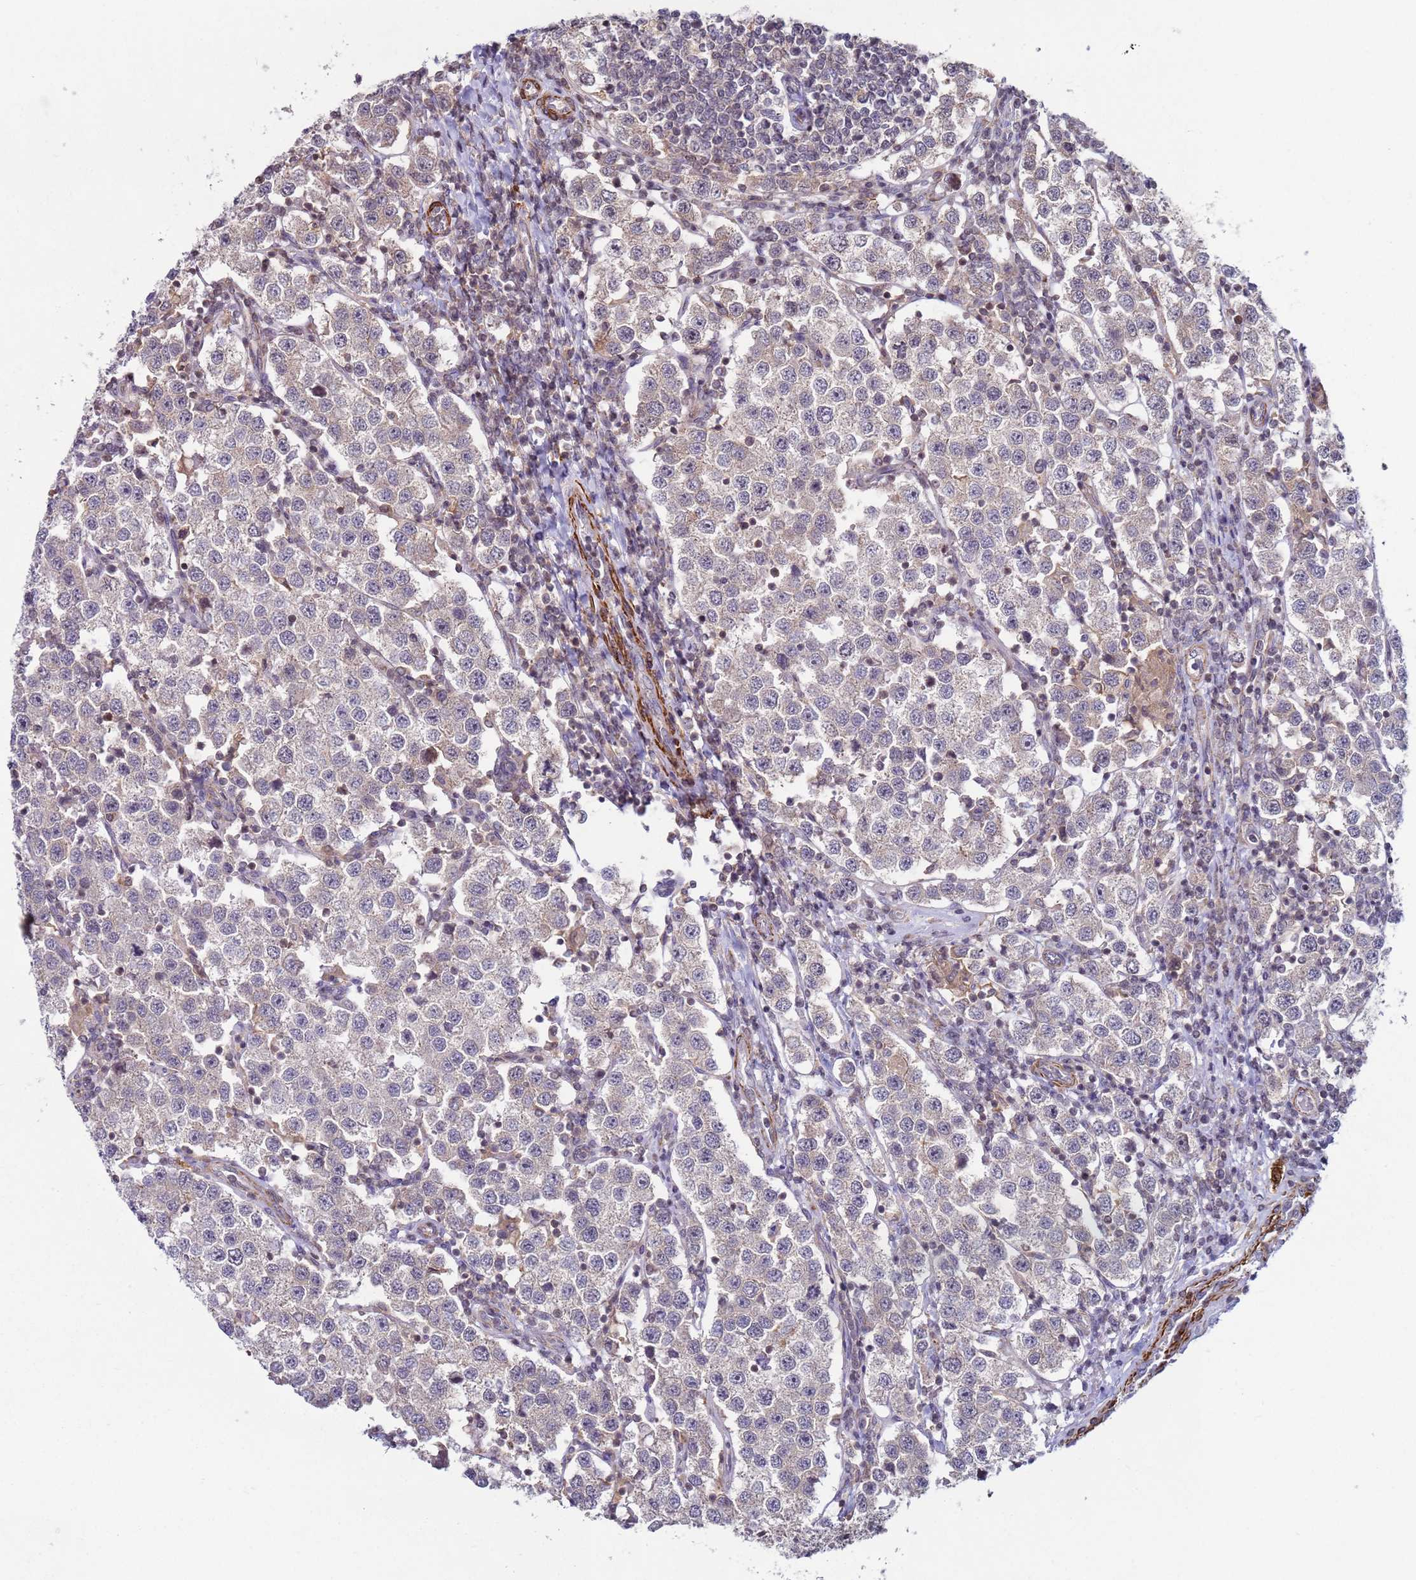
{"staining": {"intensity": "weak", "quantity": "<25%", "location": "cytoplasmic/membranous"}, "tissue": "testis cancer", "cell_type": "Tumor cells", "image_type": "cancer", "snomed": [{"axis": "morphology", "description": "Seminoma, NOS"}, {"axis": "topography", "description": "Testis"}], "caption": "IHC of testis seminoma shows no staining in tumor cells.", "gene": "SNAPC4", "patient": {"sex": "male", "age": 37}}